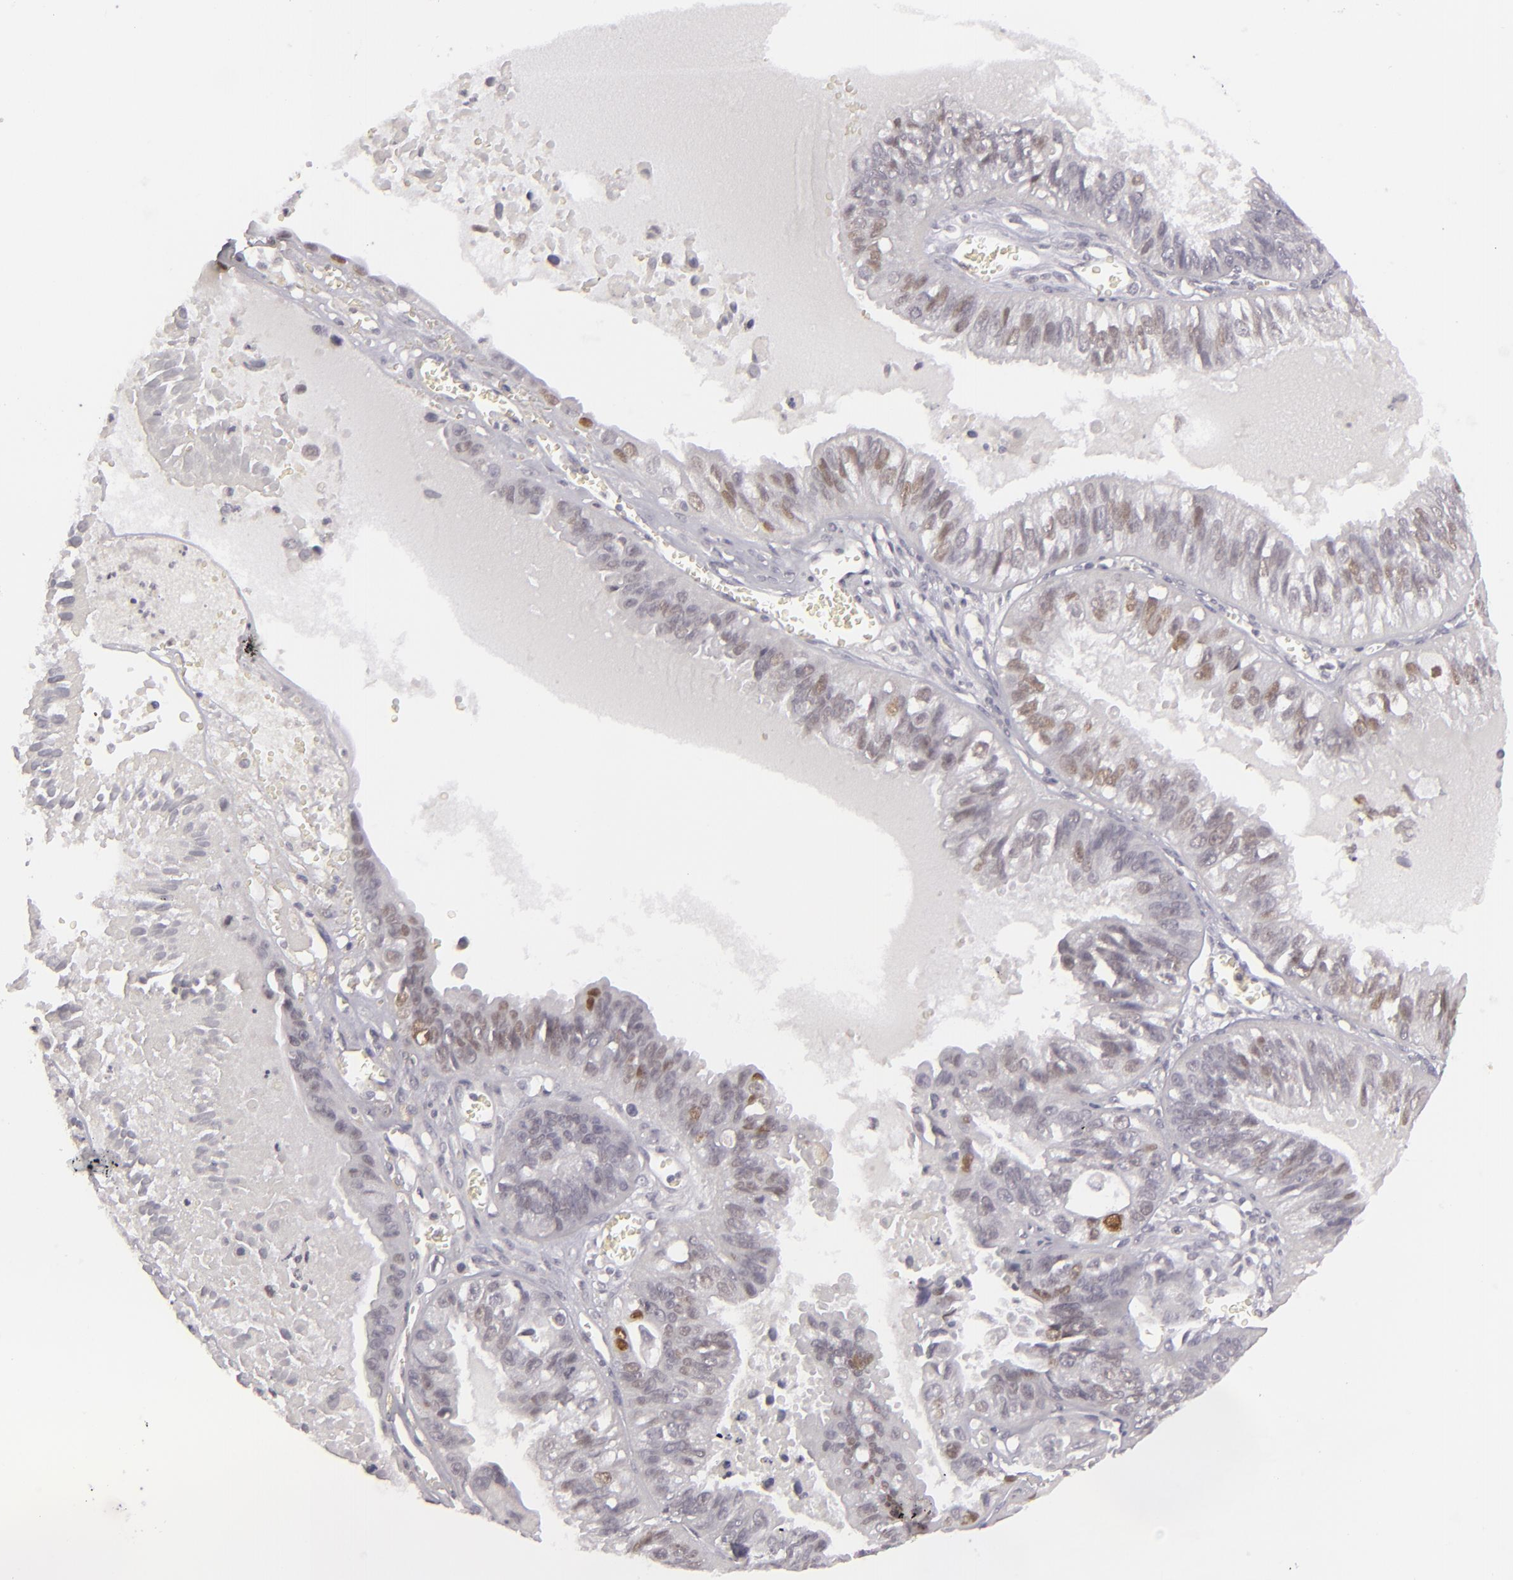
{"staining": {"intensity": "moderate", "quantity": "<25%", "location": "nuclear"}, "tissue": "ovarian cancer", "cell_type": "Tumor cells", "image_type": "cancer", "snomed": [{"axis": "morphology", "description": "Carcinoma, endometroid"}, {"axis": "topography", "description": "Ovary"}], "caption": "Immunohistochemistry histopathology image of human ovarian cancer (endometroid carcinoma) stained for a protein (brown), which exhibits low levels of moderate nuclear expression in about <25% of tumor cells.", "gene": "SIX1", "patient": {"sex": "female", "age": 85}}